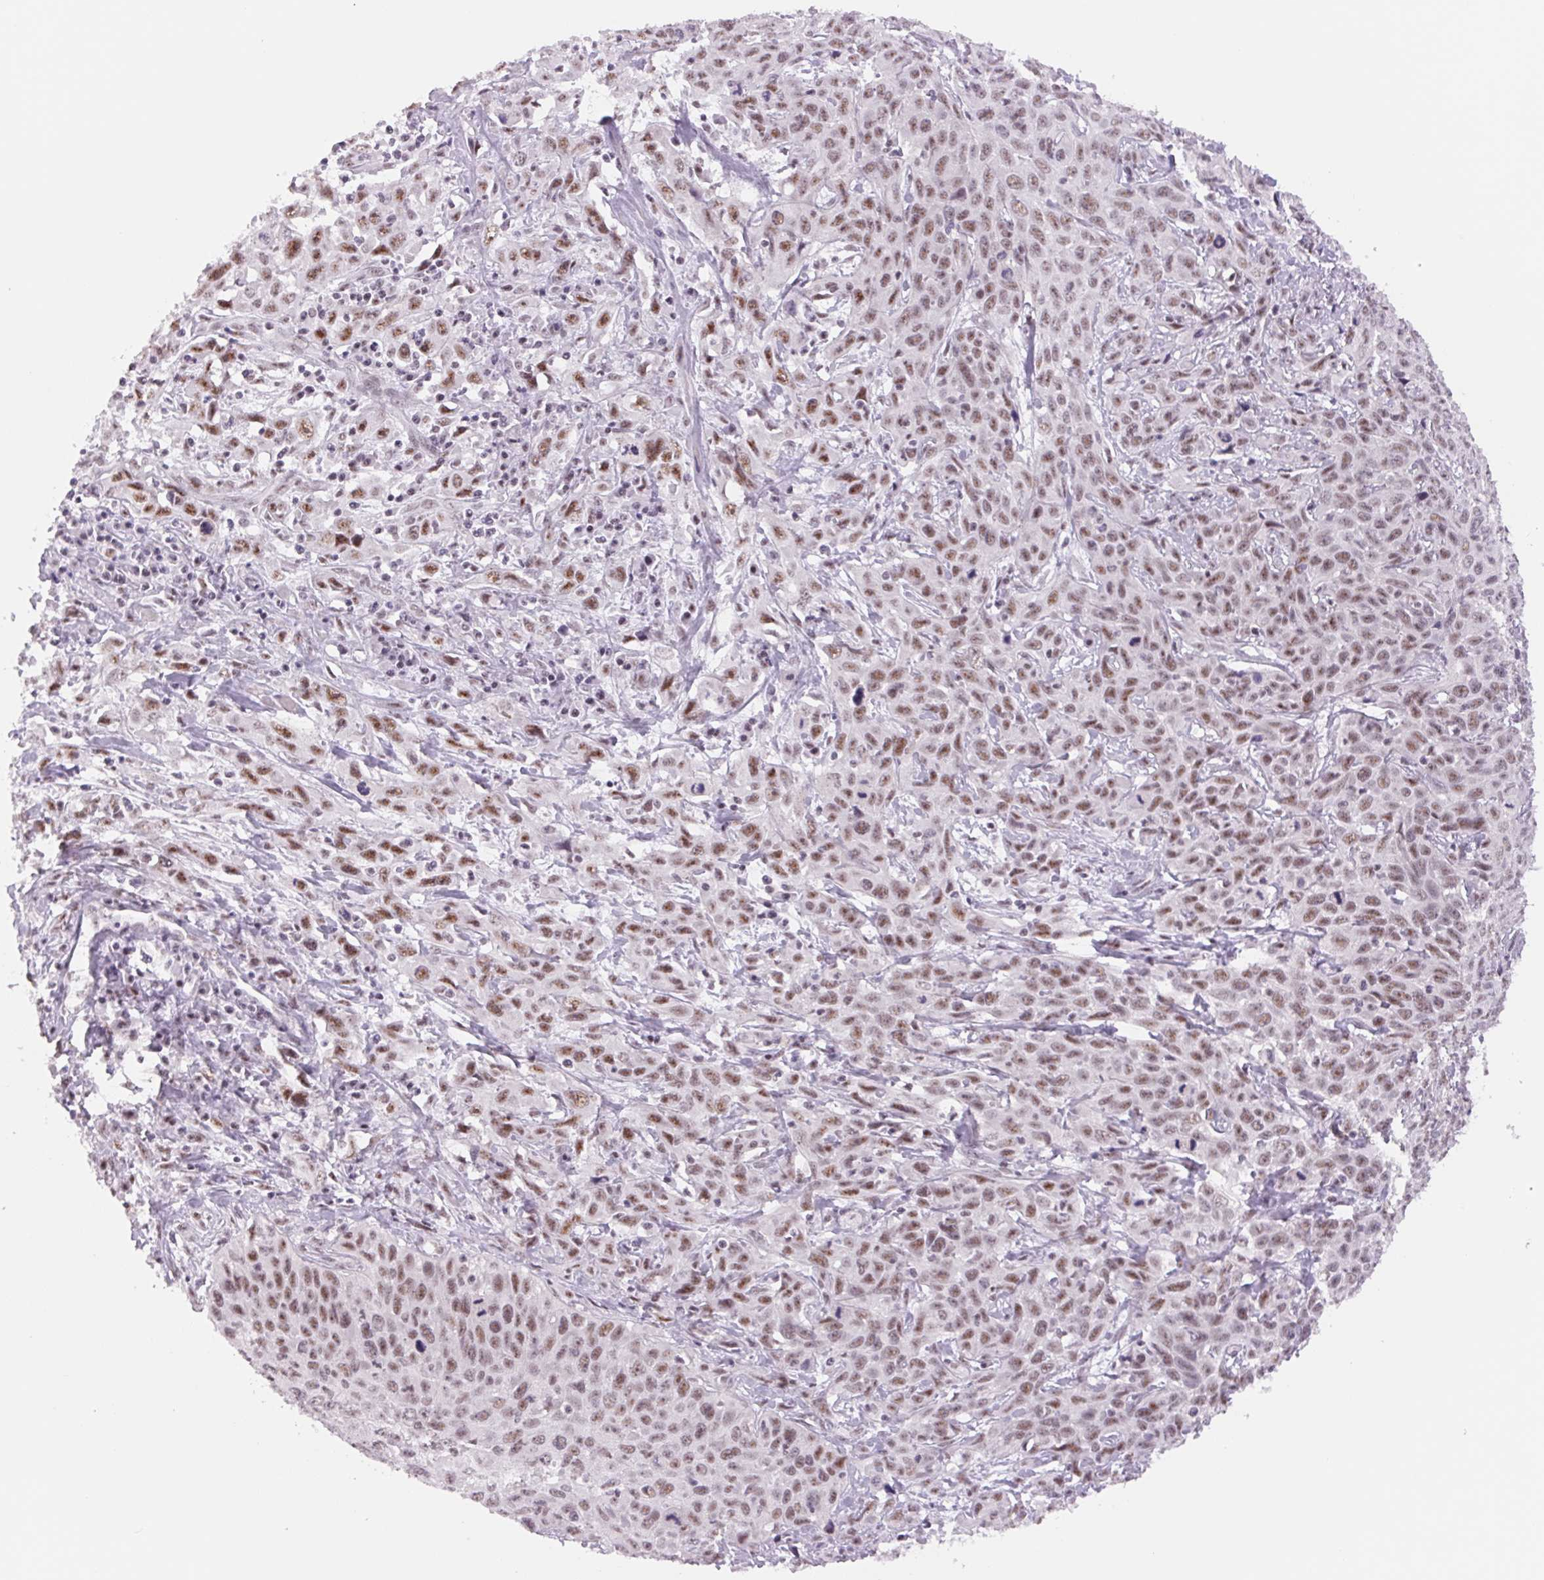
{"staining": {"intensity": "moderate", "quantity": ">75%", "location": "nuclear"}, "tissue": "cervical cancer", "cell_type": "Tumor cells", "image_type": "cancer", "snomed": [{"axis": "morphology", "description": "Squamous cell carcinoma, NOS"}, {"axis": "topography", "description": "Cervix"}], "caption": "Cervical squamous cell carcinoma stained with DAB IHC demonstrates medium levels of moderate nuclear staining in approximately >75% of tumor cells.", "gene": "ZC3H14", "patient": {"sex": "female", "age": 38}}